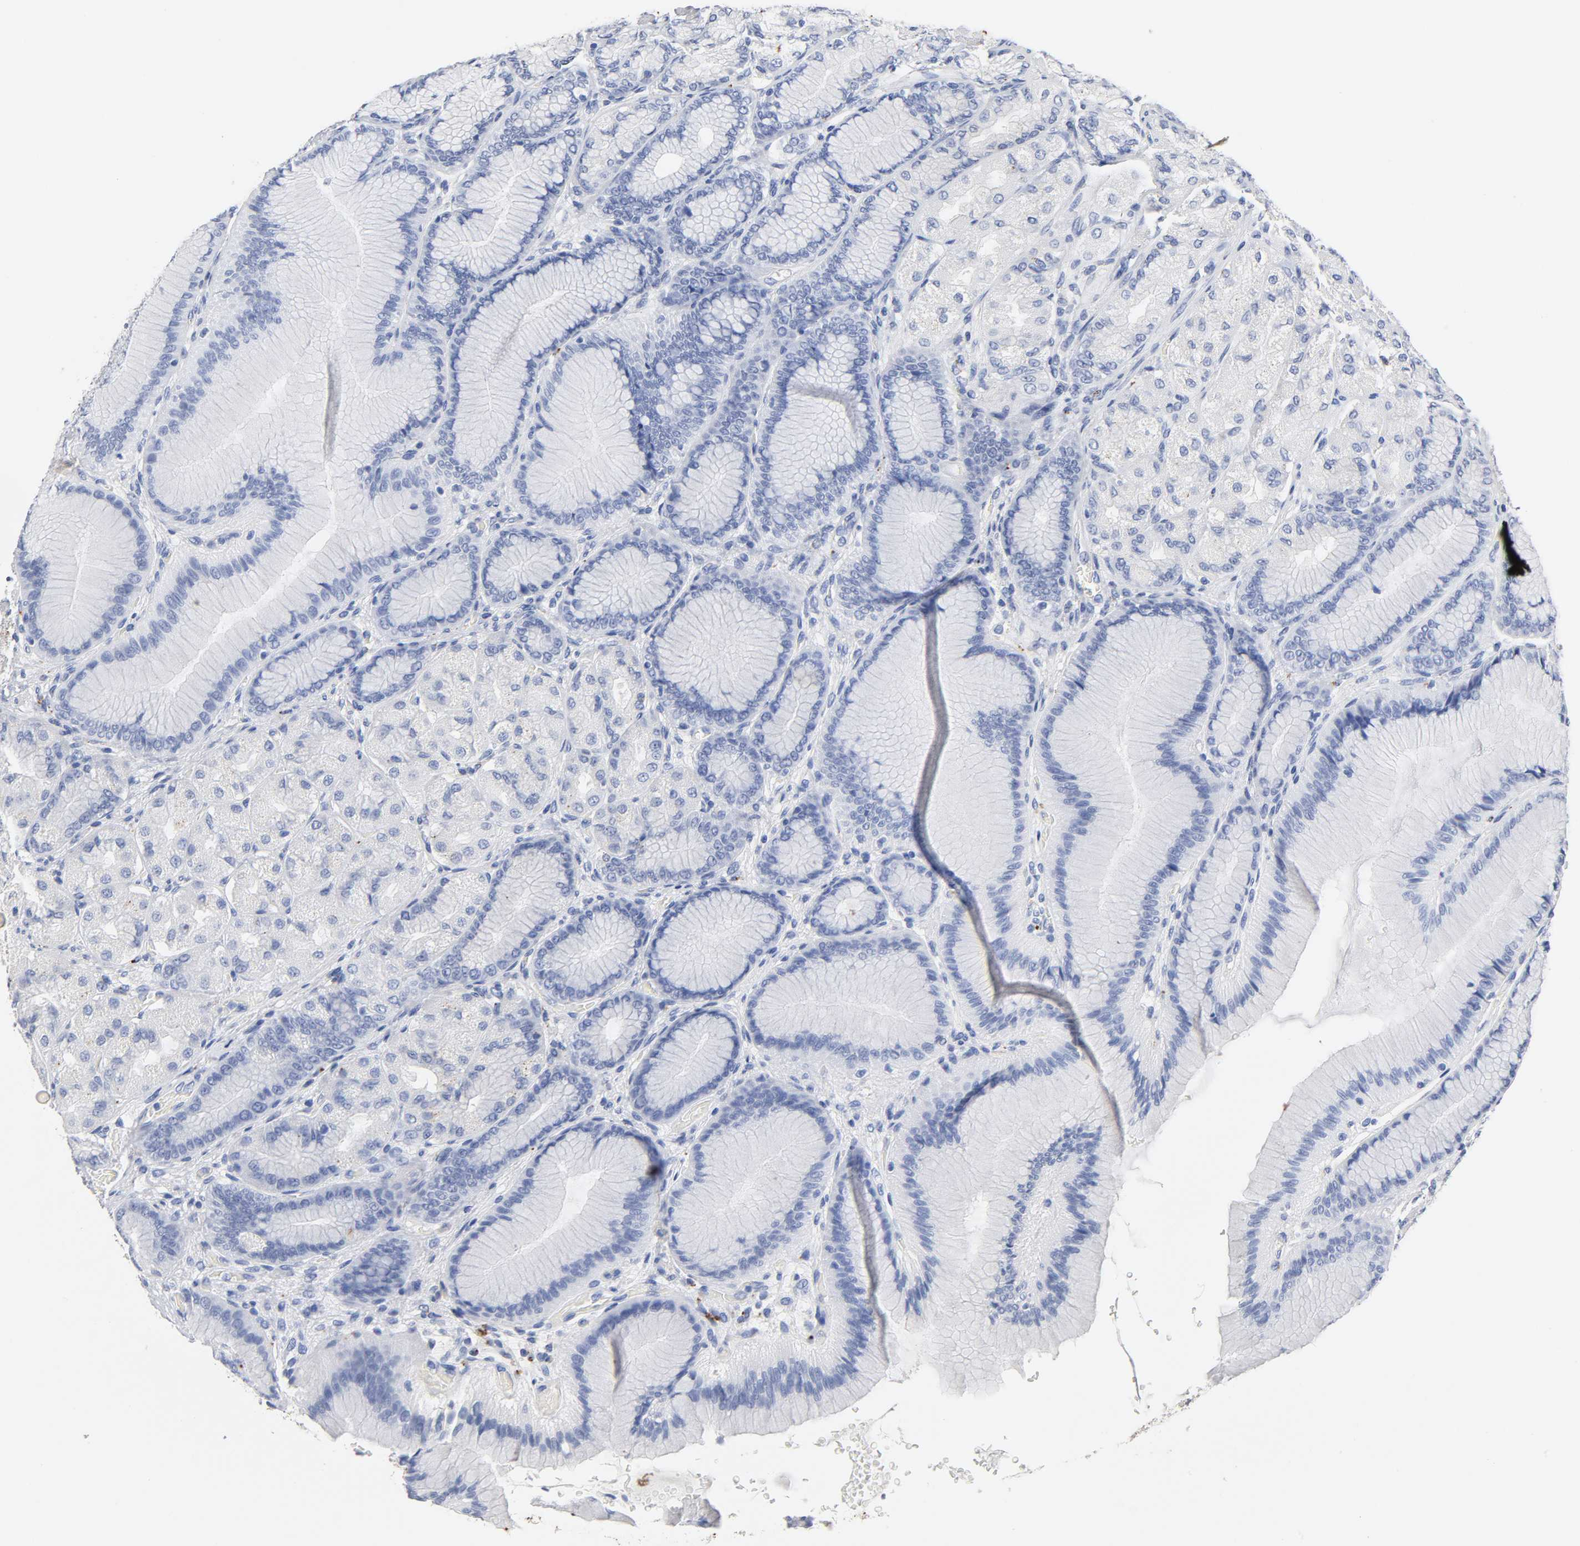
{"staining": {"intensity": "negative", "quantity": "none", "location": "none"}, "tissue": "stomach", "cell_type": "Glandular cells", "image_type": "normal", "snomed": [{"axis": "morphology", "description": "Normal tissue, NOS"}, {"axis": "morphology", "description": "Adenocarcinoma, NOS"}, {"axis": "topography", "description": "Stomach"}, {"axis": "topography", "description": "Stomach, lower"}], "caption": "The histopathology image demonstrates no staining of glandular cells in benign stomach.", "gene": "PLP1", "patient": {"sex": "female", "age": 65}}